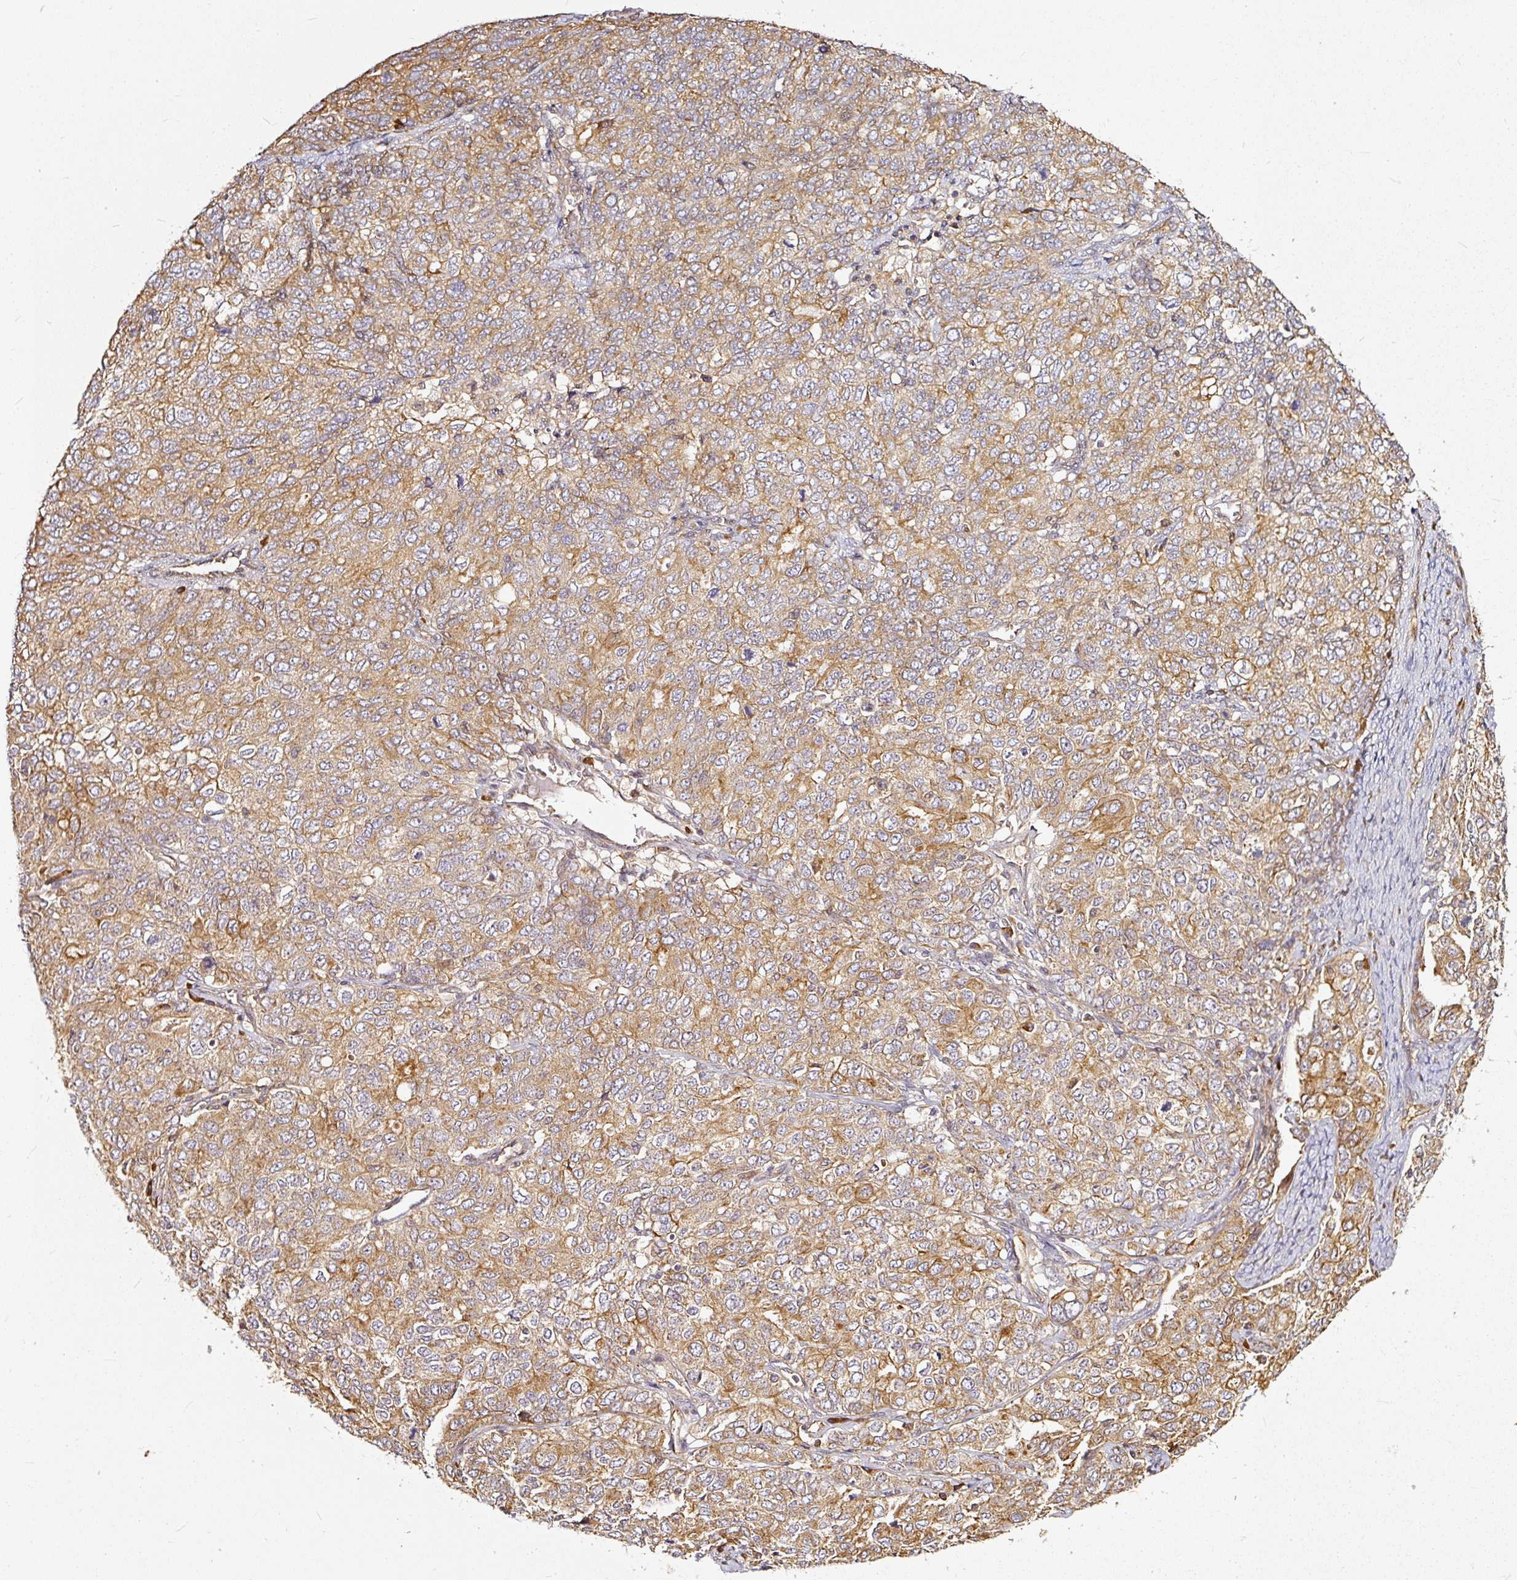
{"staining": {"intensity": "moderate", "quantity": ">75%", "location": "cytoplasmic/membranous"}, "tissue": "ovarian cancer", "cell_type": "Tumor cells", "image_type": "cancer", "snomed": [{"axis": "morphology", "description": "Carcinoma, endometroid"}, {"axis": "topography", "description": "Ovary"}], "caption": "Protein expression analysis of human ovarian endometroid carcinoma reveals moderate cytoplasmic/membranous expression in about >75% of tumor cells.", "gene": "MIF4GD", "patient": {"sex": "female", "age": 62}}